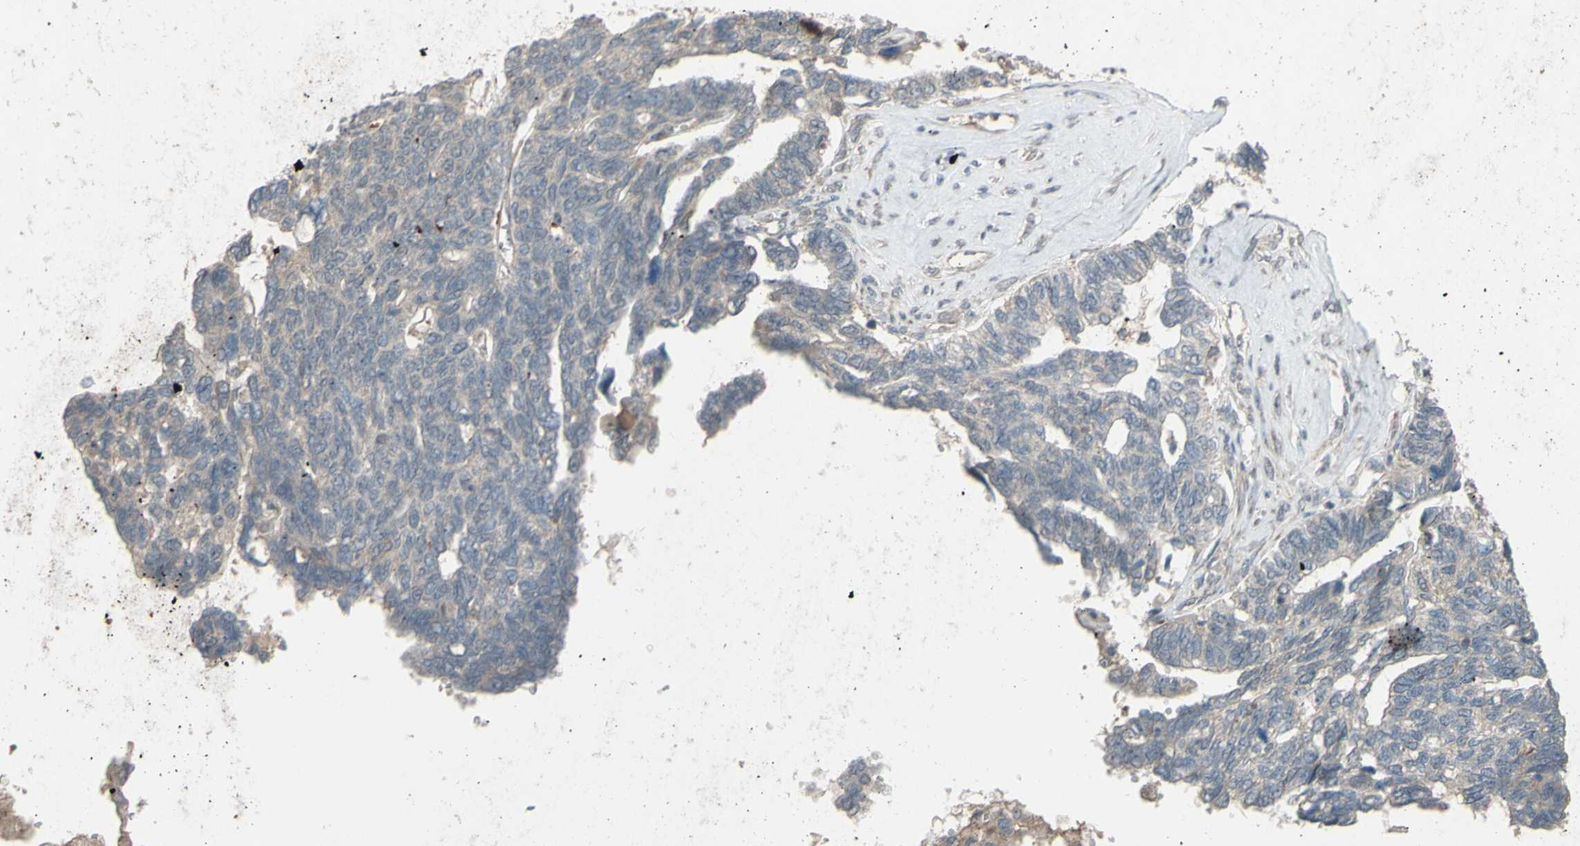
{"staining": {"intensity": "weak", "quantity": "25%-75%", "location": "cytoplasmic/membranous"}, "tissue": "ovarian cancer", "cell_type": "Tumor cells", "image_type": "cancer", "snomed": [{"axis": "morphology", "description": "Cystadenocarcinoma, serous, NOS"}, {"axis": "topography", "description": "Ovary"}], "caption": "Approximately 25%-75% of tumor cells in serous cystadenocarcinoma (ovarian) reveal weak cytoplasmic/membranous protein positivity as visualized by brown immunohistochemical staining.", "gene": "SHROOM4", "patient": {"sex": "female", "age": 79}}